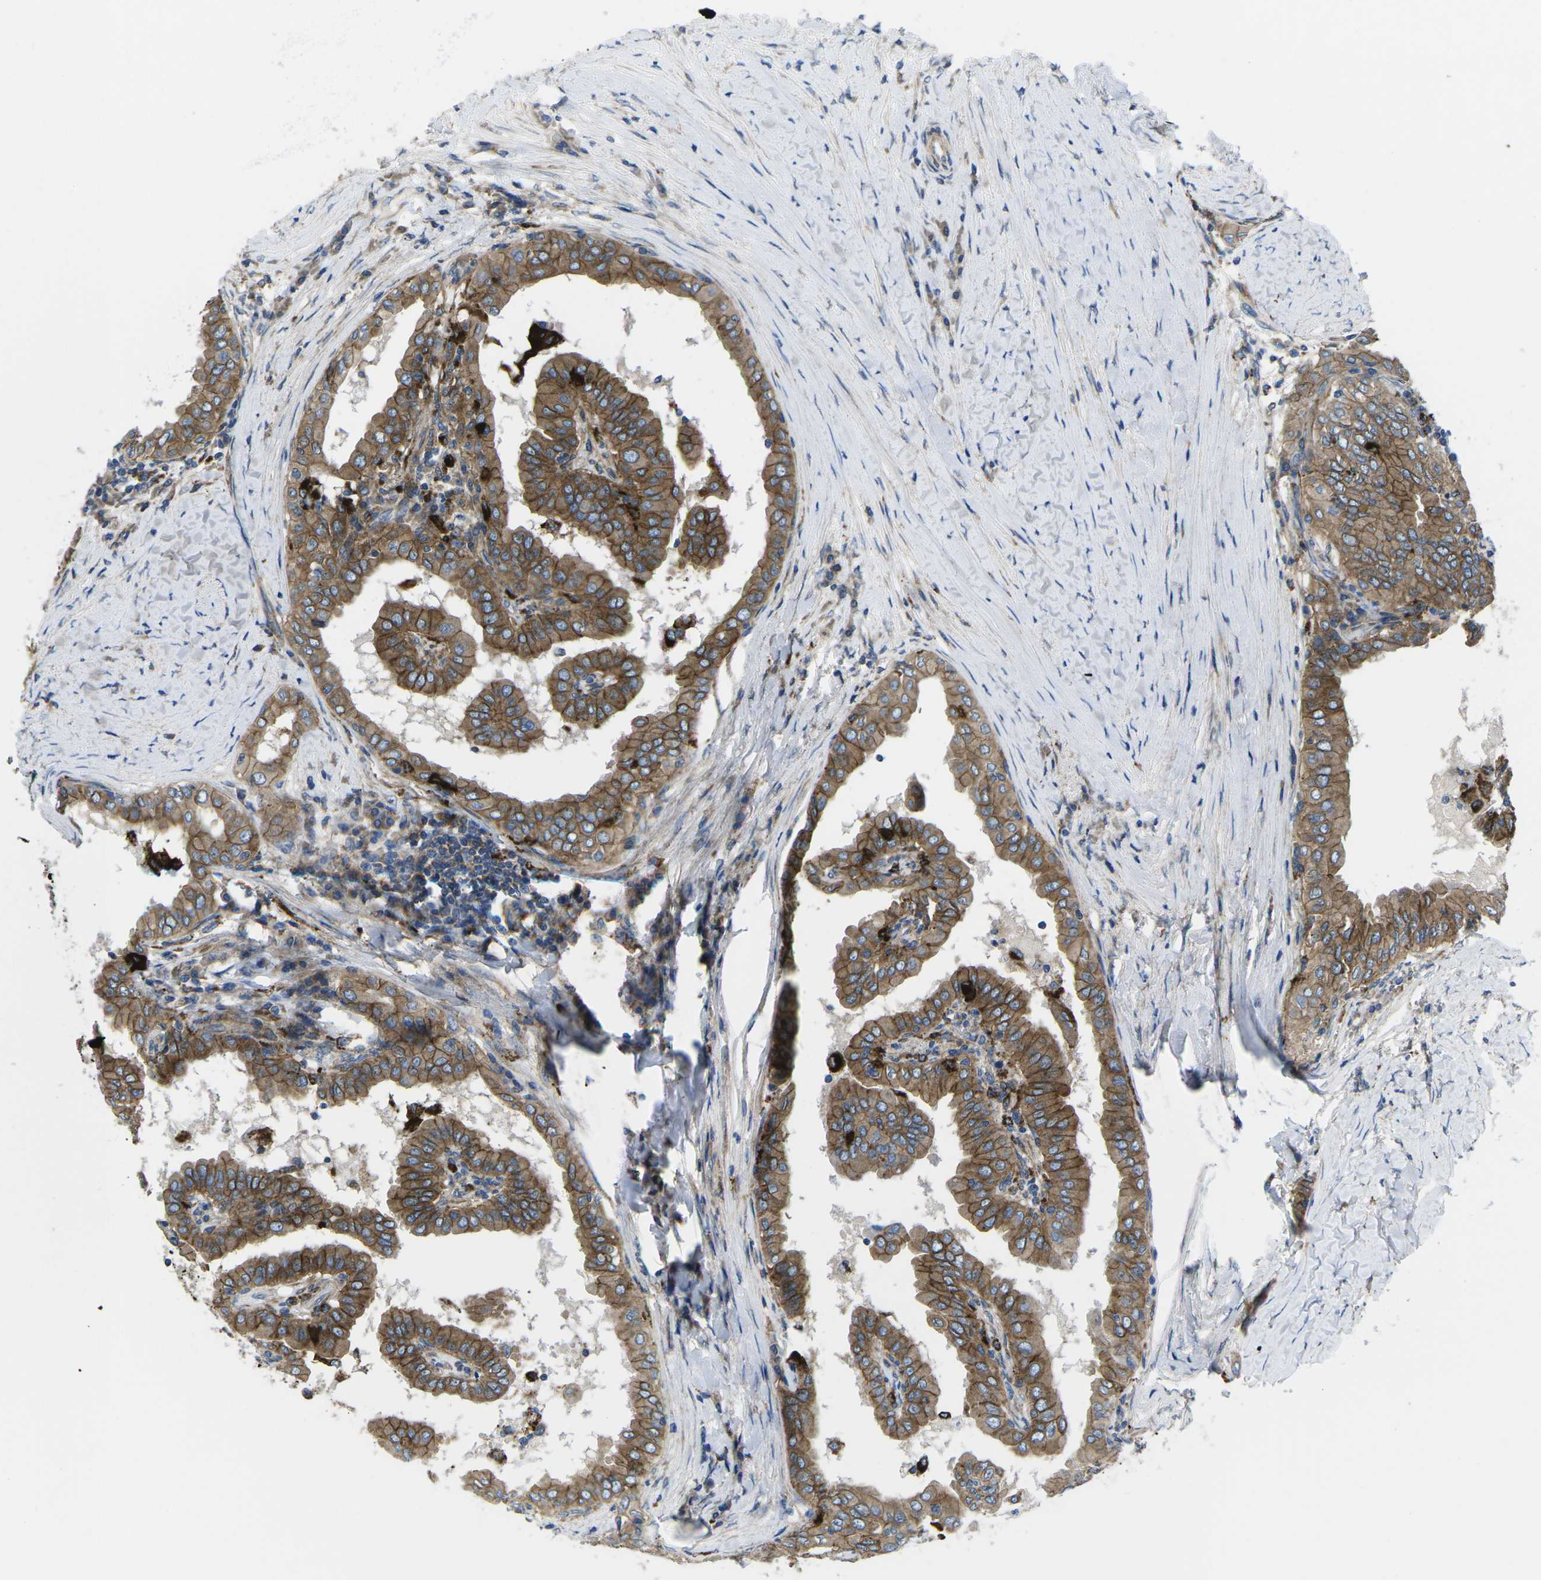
{"staining": {"intensity": "moderate", "quantity": ">75%", "location": "cytoplasmic/membranous"}, "tissue": "thyroid cancer", "cell_type": "Tumor cells", "image_type": "cancer", "snomed": [{"axis": "morphology", "description": "Papillary adenocarcinoma, NOS"}, {"axis": "topography", "description": "Thyroid gland"}], "caption": "Immunohistochemistry photomicrograph of thyroid cancer (papillary adenocarcinoma) stained for a protein (brown), which exhibits medium levels of moderate cytoplasmic/membranous staining in approximately >75% of tumor cells.", "gene": "DLG1", "patient": {"sex": "male", "age": 33}}